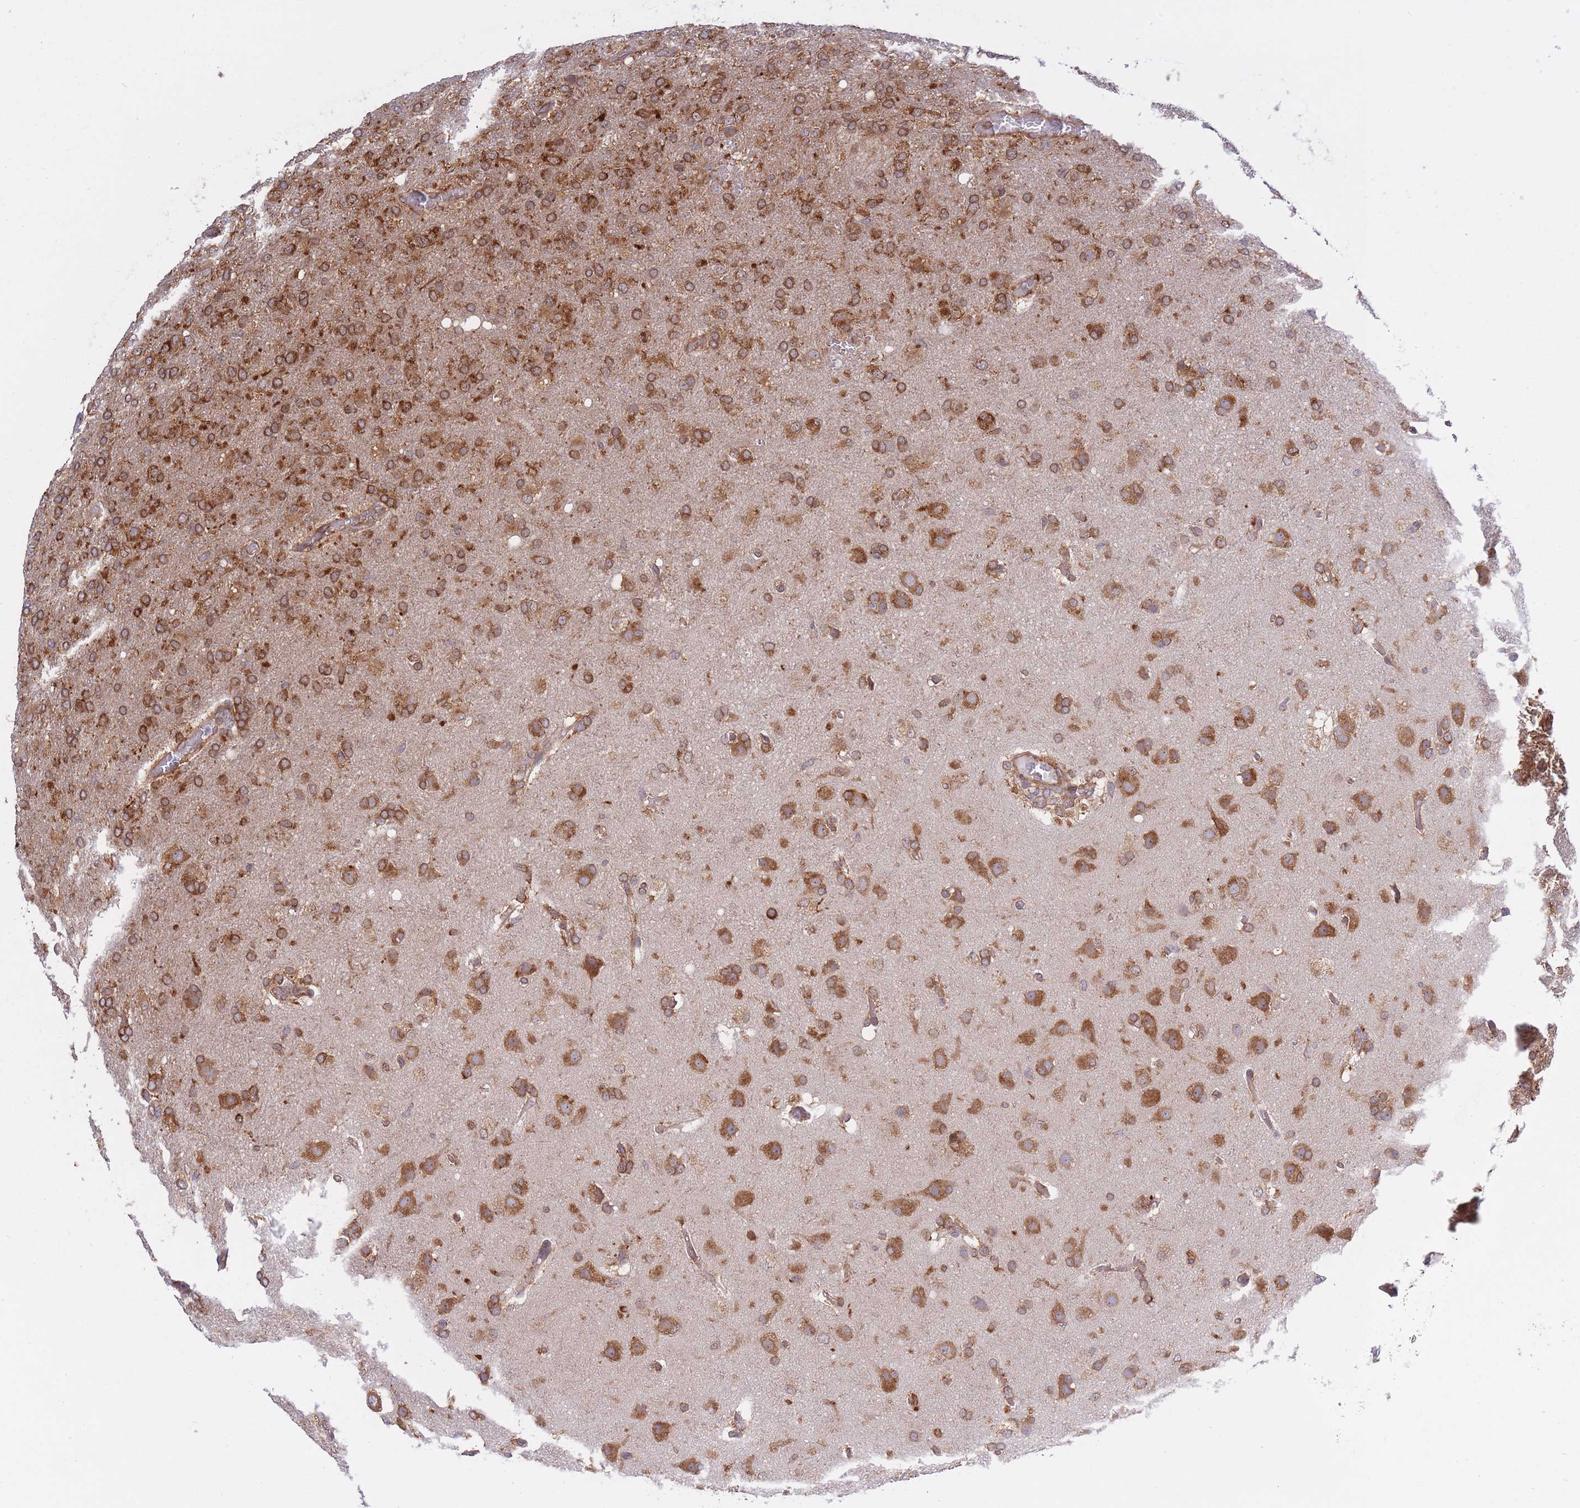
{"staining": {"intensity": "moderate", "quantity": ">75%", "location": "cytoplasmic/membranous"}, "tissue": "glioma", "cell_type": "Tumor cells", "image_type": "cancer", "snomed": [{"axis": "morphology", "description": "Glioma, malignant, High grade"}, {"axis": "topography", "description": "Brain"}], "caption": "Tumor cells exhibit medium levels of moderate cytoplasmic/membranous positivity in about >75% of cells in human glioma.", "gene": "CCDC124", "patient": {"sex": "female", "age": 74}}